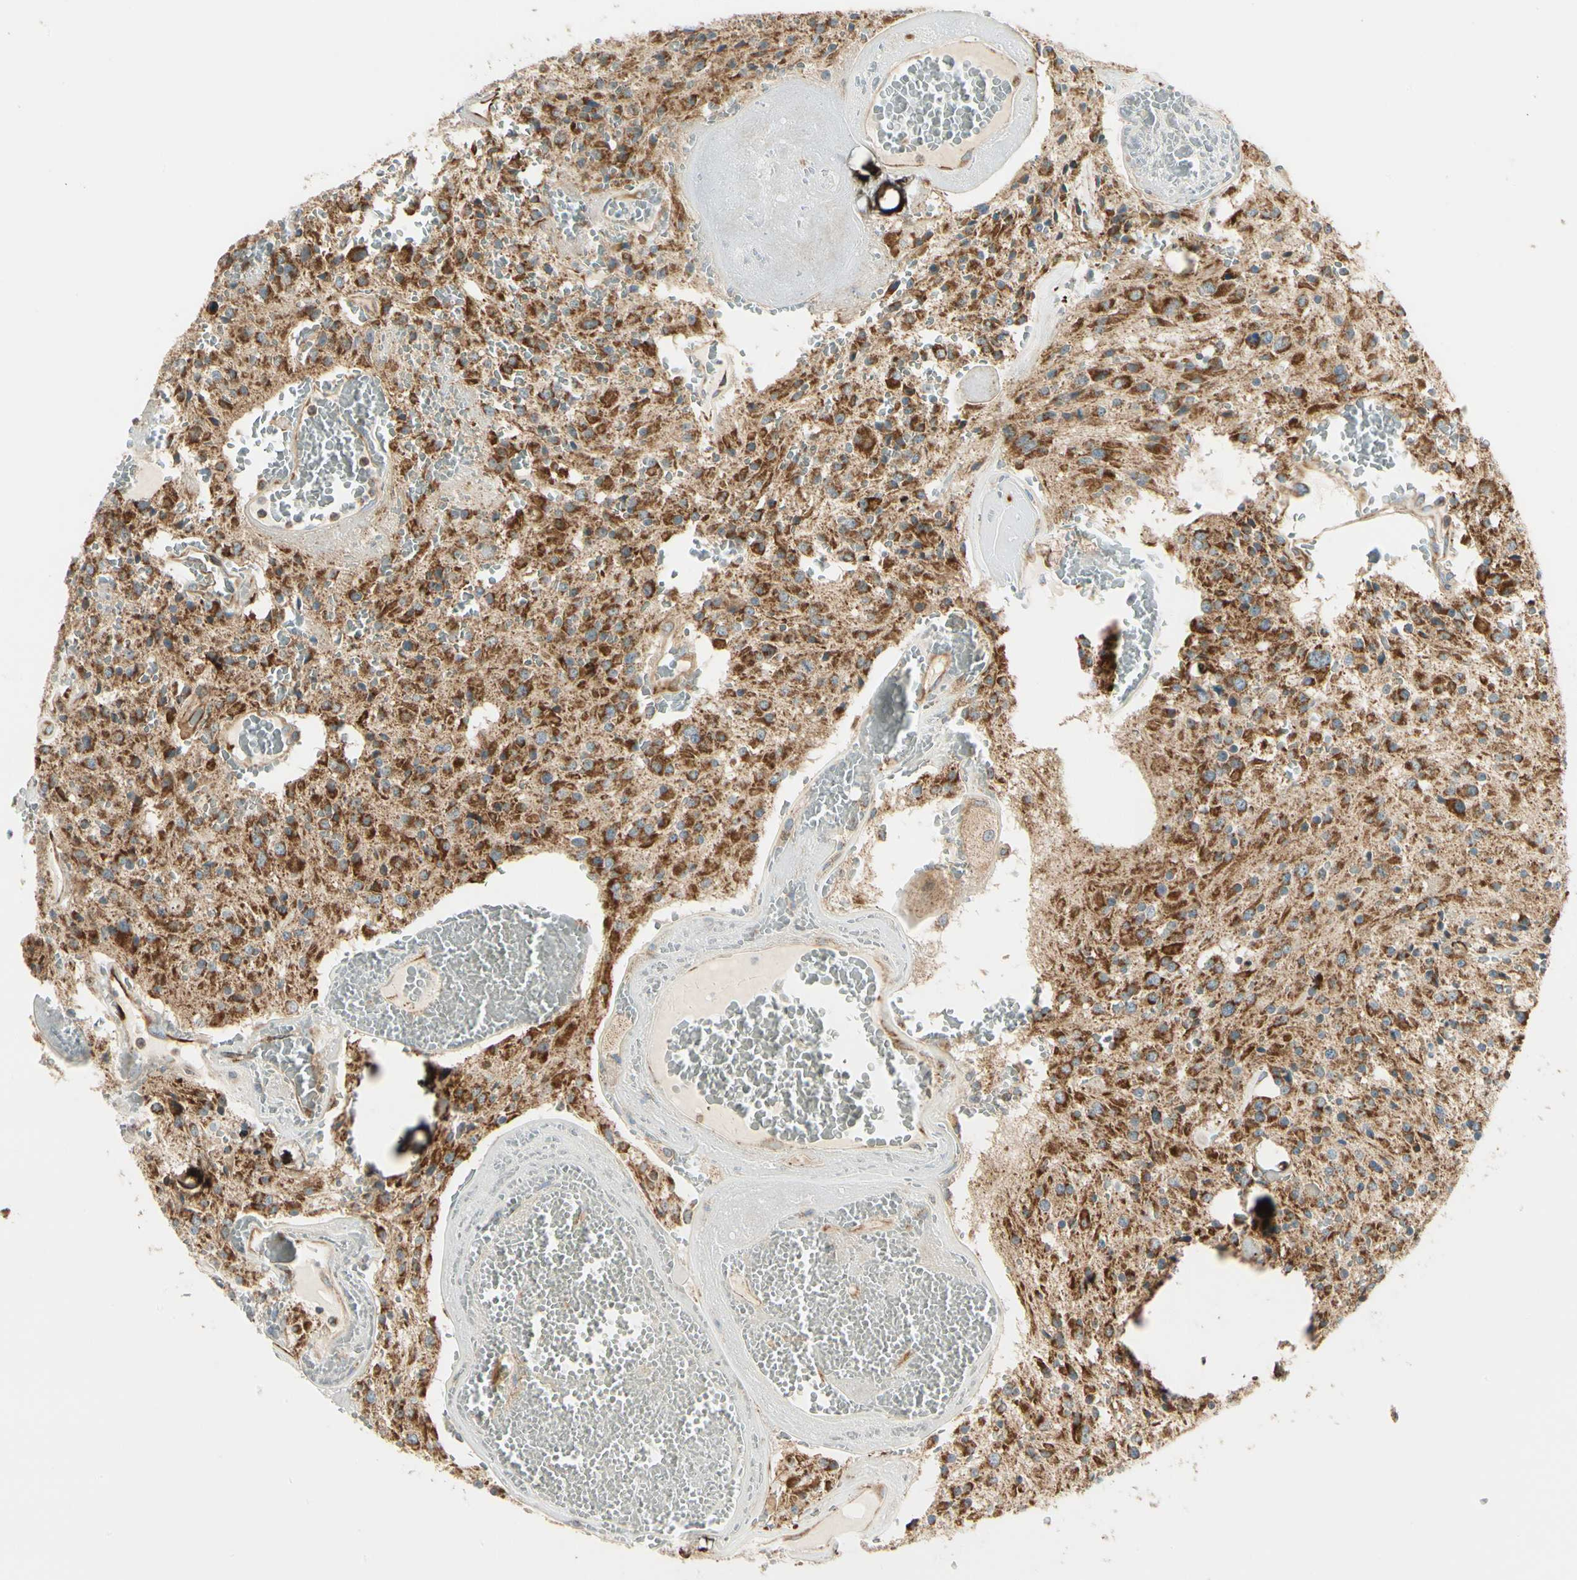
{"staining": {"intensity": "strong", "quantity": ">75%", "location": "cytoplasmic/membranous"}, "tissue": "glioma", "cell_type": "Tumor cells", "image_type": "cancer", "snomed": [{"axis": "morphology", "description": "Glioma, malignant, Low grade"}, {"axis": "topography", "description": "Brain"}], "caption": "Human glioma stained with a protein marker shows strong staining in tumor cells.", "gene": "TBC1D10A", "patient": {"sex": "male", "age": 58}}